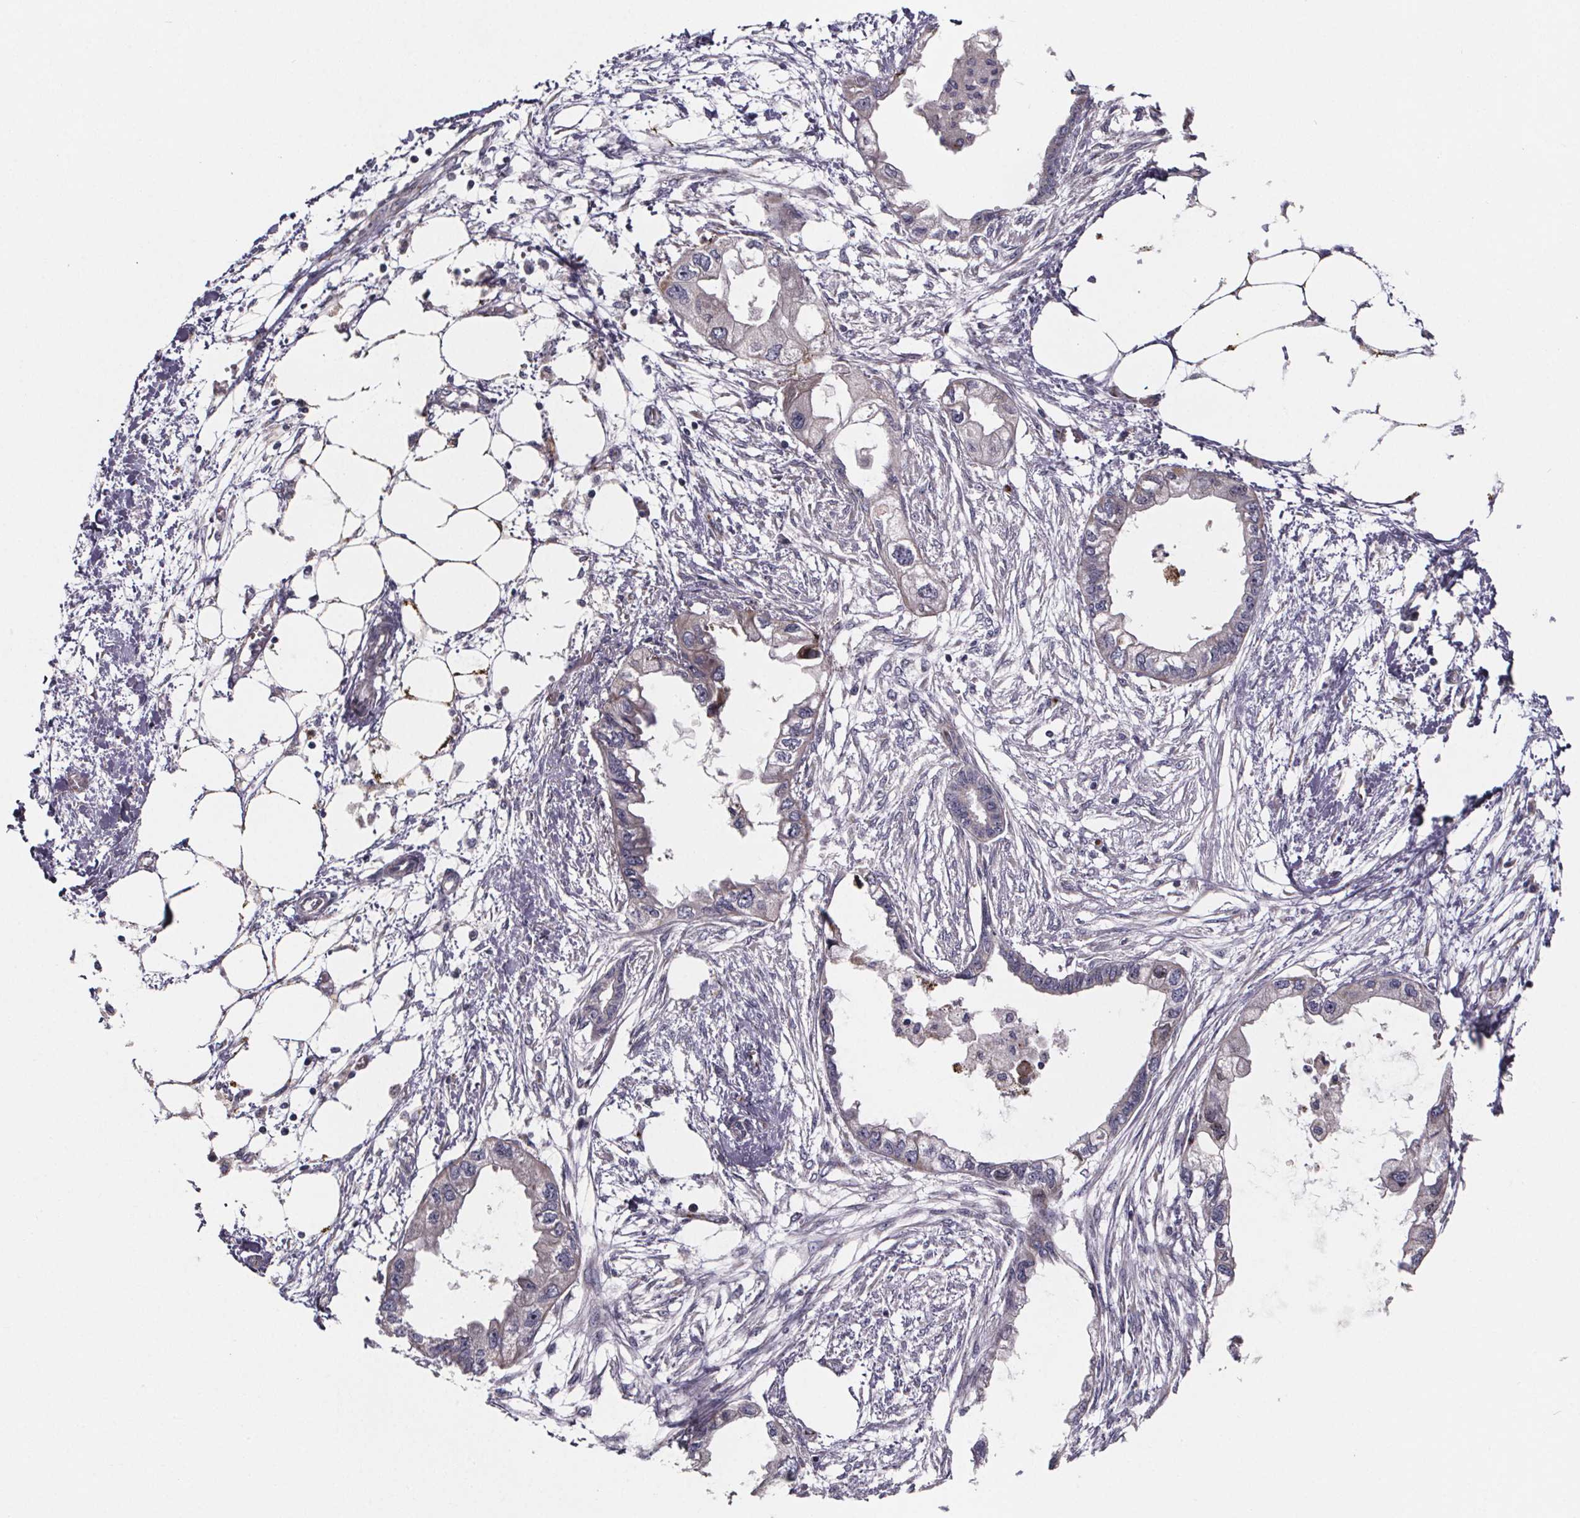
{"staining": {"intensity": "negative", "quantity": "none", "location": "none"}, "tissue": "endometrial cancer", "cell_type": "Tumor cells", "image_type": "cancer", "snomed": [{"axis": "morphology", "description": "Adenocarcinoma, NOS"}, {"axis": "morphology", "description": "Adenocarcinoma, metastatic, NOS"}, {"axis": "topography", "description": "Adipose tissue"}, {"axis": "topography", "description": "Endometrium"}], "caption": "Immunohistochemical staining of adenocarcinoma (endometrial) reveals no significant staining in tumor cells.", "gene": "NDST1", "patient": {"sex": "female", "age": 67}}